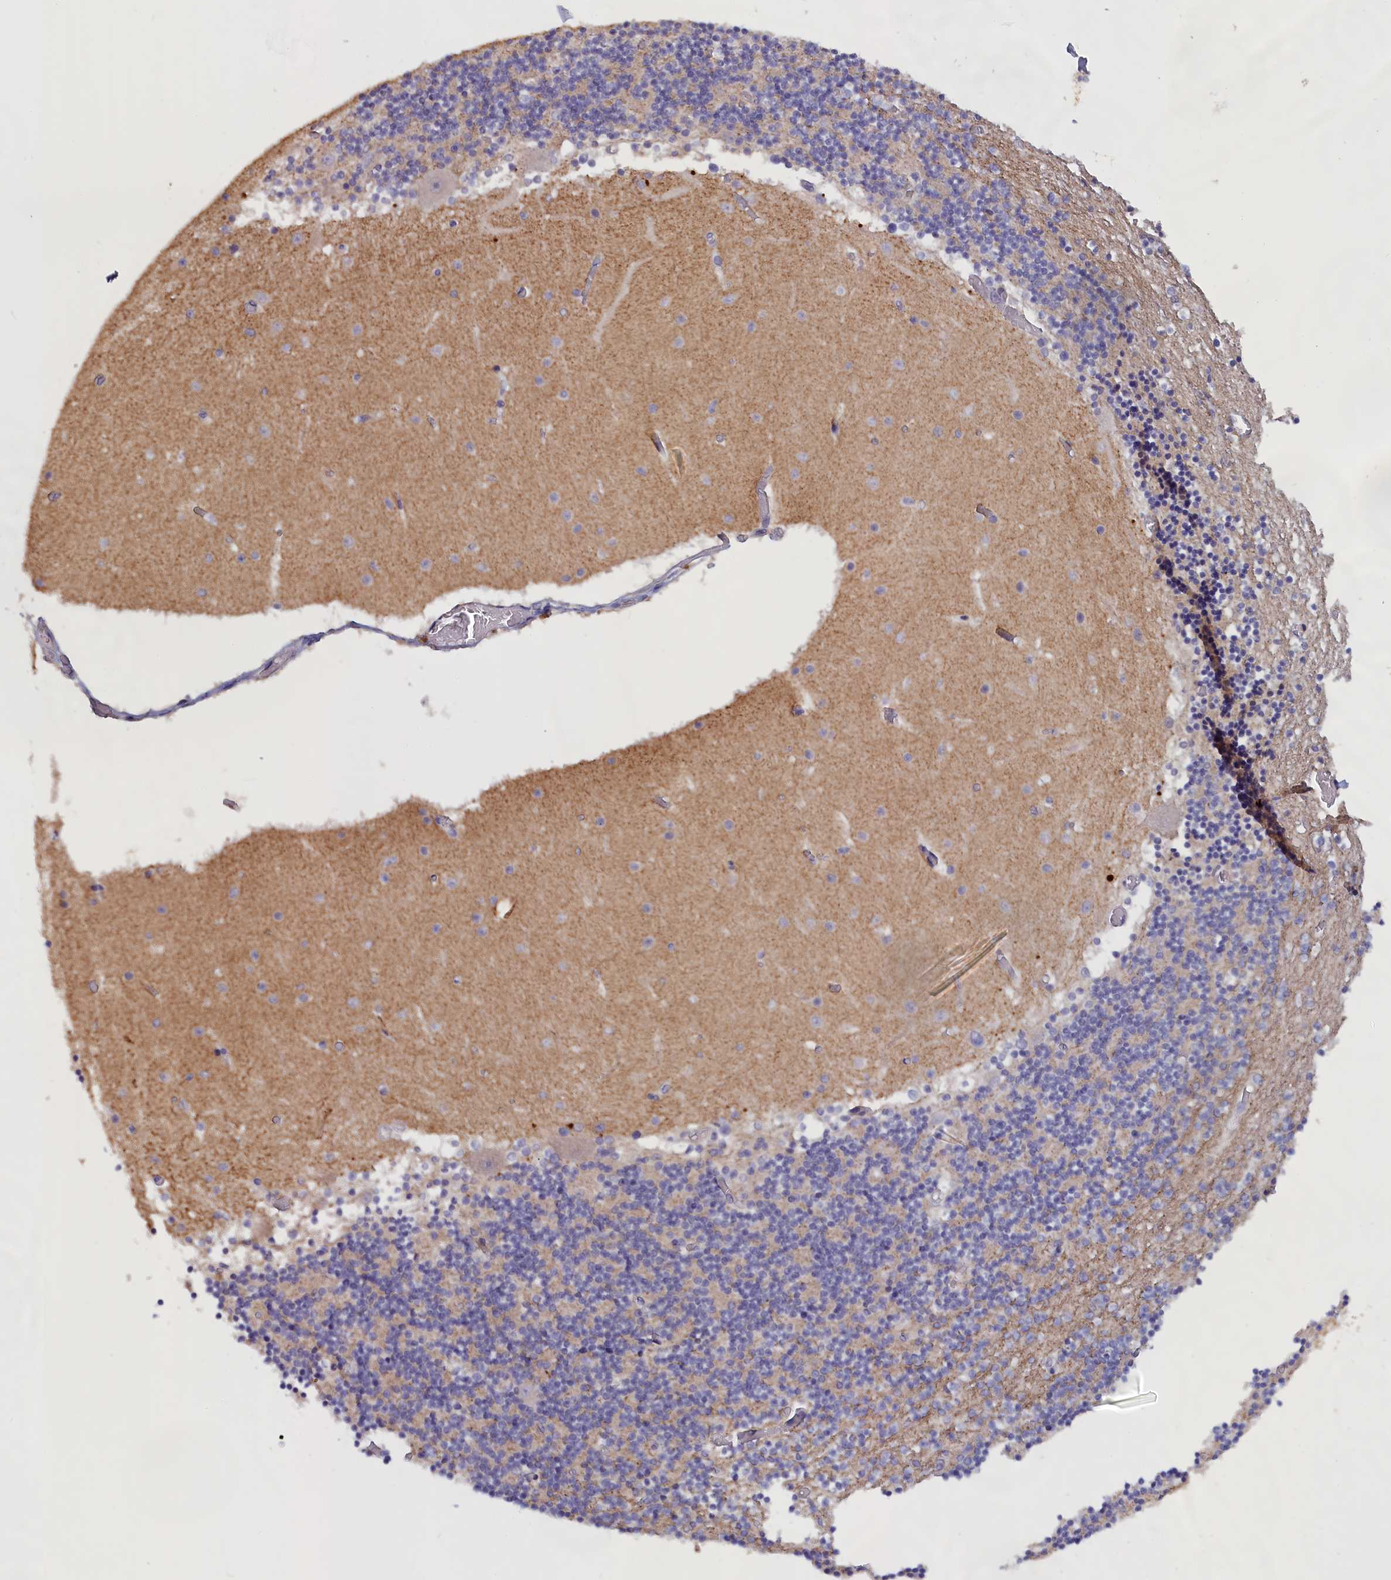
{"staining": {"intensity": "weak", "quantity": "25%-75%", "location": "cytoplasmic/membranous"}, "tissue": "cerebellum", "cell_type": "Cells in granular layer", "image_type": "normal", "snomed": [{"axis": "morphology", "description": "Normal tissue, NOS"}, {"axis": "topography", "description": "Cerebellum"}], "caption": "A brown stain labels weak cytoplasmic/membranous expression of a protein in cells in granular layer of benign human cerebellum. The staining was performed using DAB (3,3'-diaminobenzidine) to visualize the protein expression in brown, while the nuclei were stained in blue with hematoxylin (Magnification: 20x).", "gene": "IGFALS", "patient": {"sex": "female", "age": 28}}